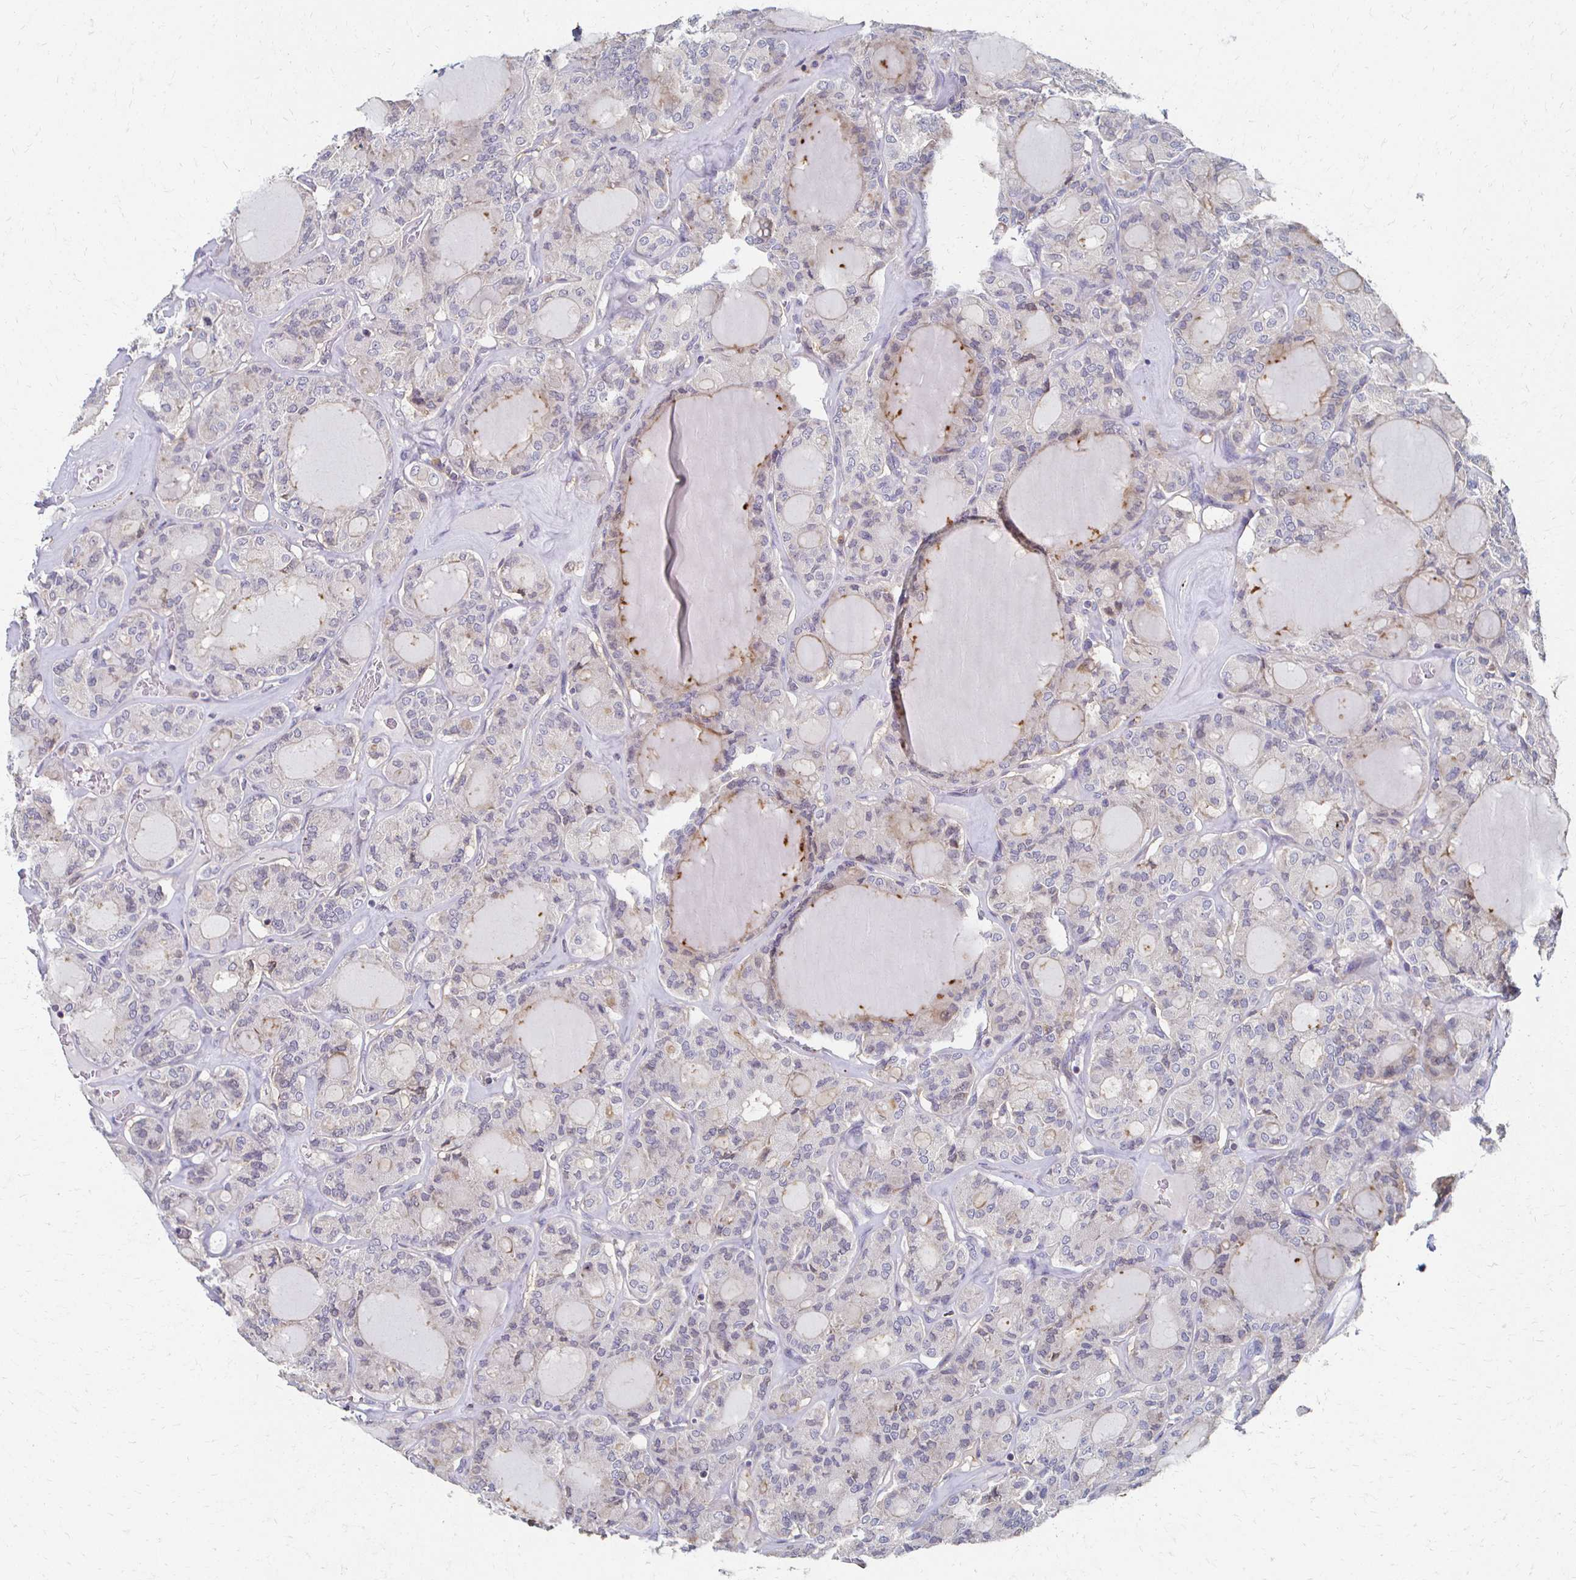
{"staining": {"intensity": "weak", "quantity": "<25%", "location": "cytoplasmic/membranous"}, "tissue": "thyroid cancer", "cell_type": "Tumor cells", "image_type": "cancer", "snomed": [{"axis": "morphology", "description": "Papillary adenocarcinoma, NOS"}, {"axis": "topography", "description": "Thyroid gland"}], "caption": "Protein analysis of thyroid cancer demonstrates no significant expression in tumor cells.", "gene": "CX3CR1", "patient": {"sex": "male", "age": 87}}